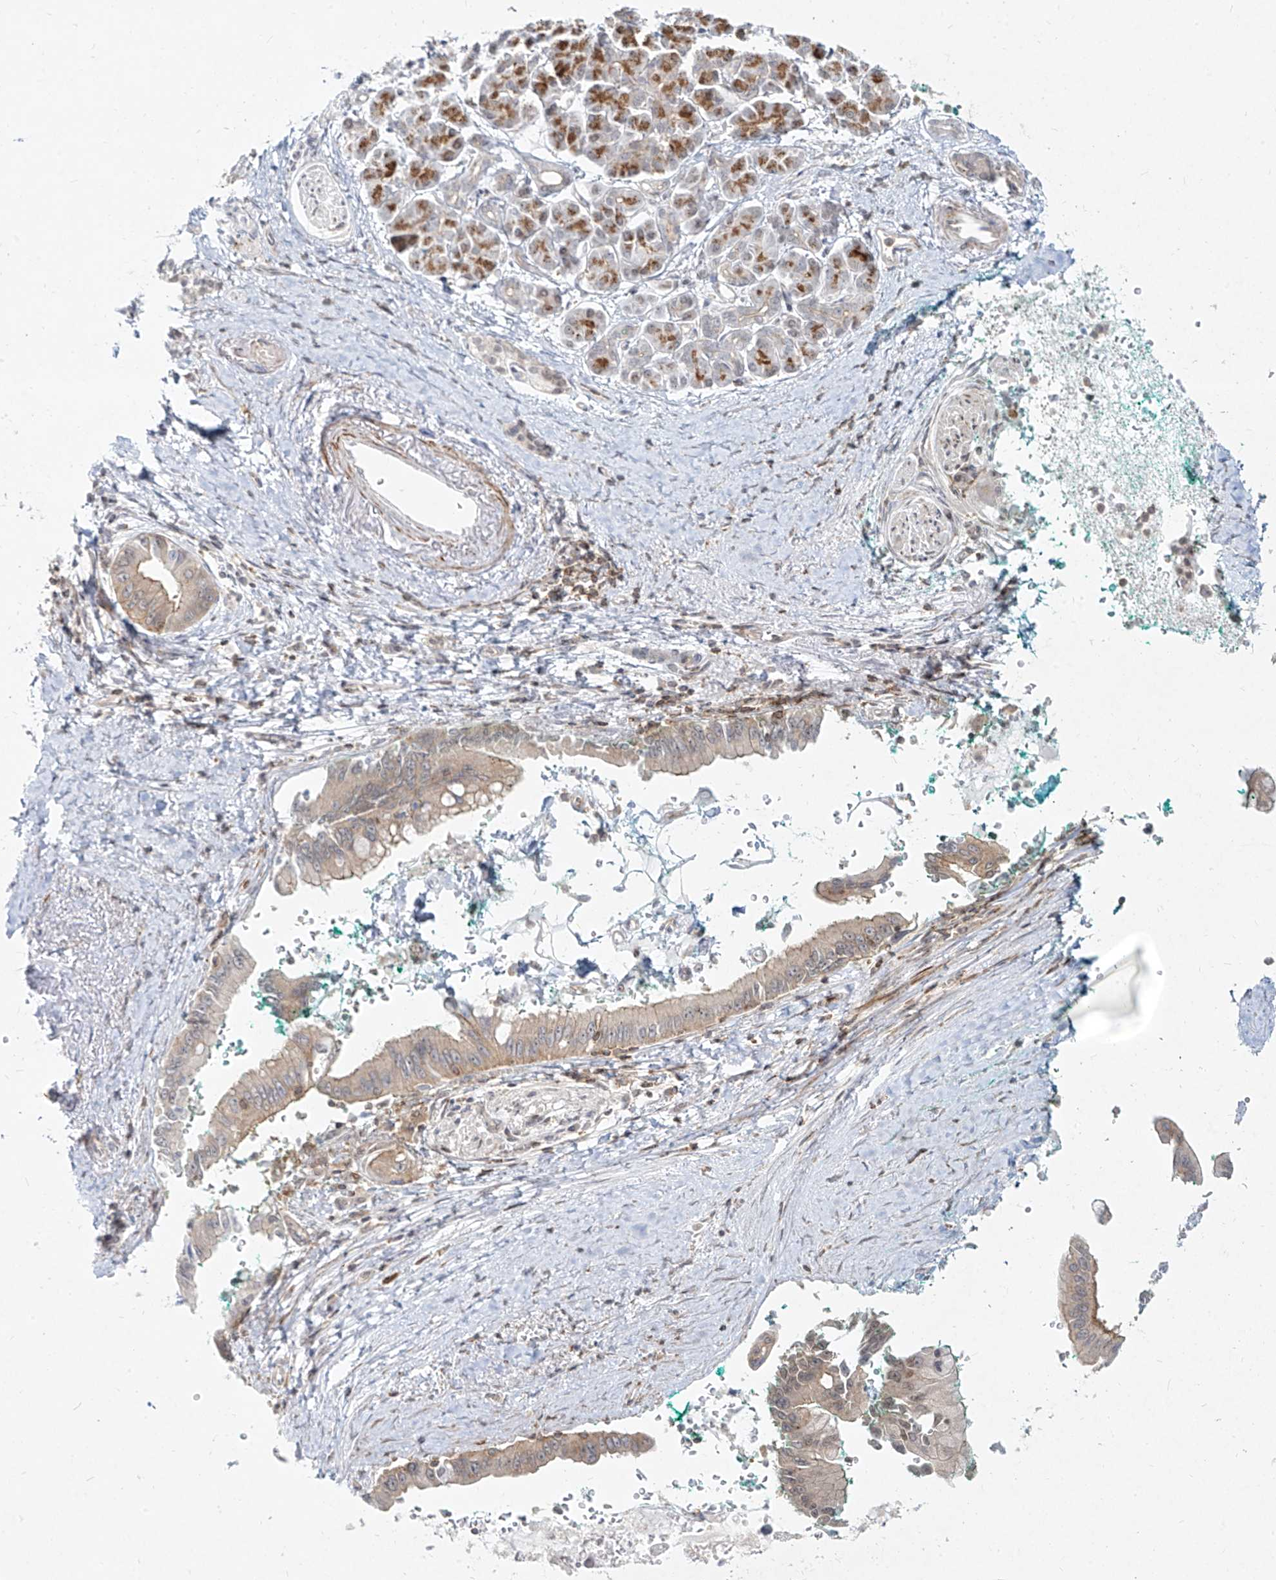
{"staining": {"intensity": "weak", "quantity": "<25%", "location": "cytoplasmic/membranous"}, "tissue": "pancreatic cancer", "cell_type": "Tumor cells", "image_type": "cancer", "snomed": [{"axis": "morphology", "description": "Adenocarcinoma, NOS"}, {"axis": "topography", "description": "Pancreas"}], "caption": "Protein analysis of pancreatic adenocarcinoma reveals no significant positivity in tumor cells.", "gene": "SLC2A12", "patient": {"sex": "male", "age": 78}}